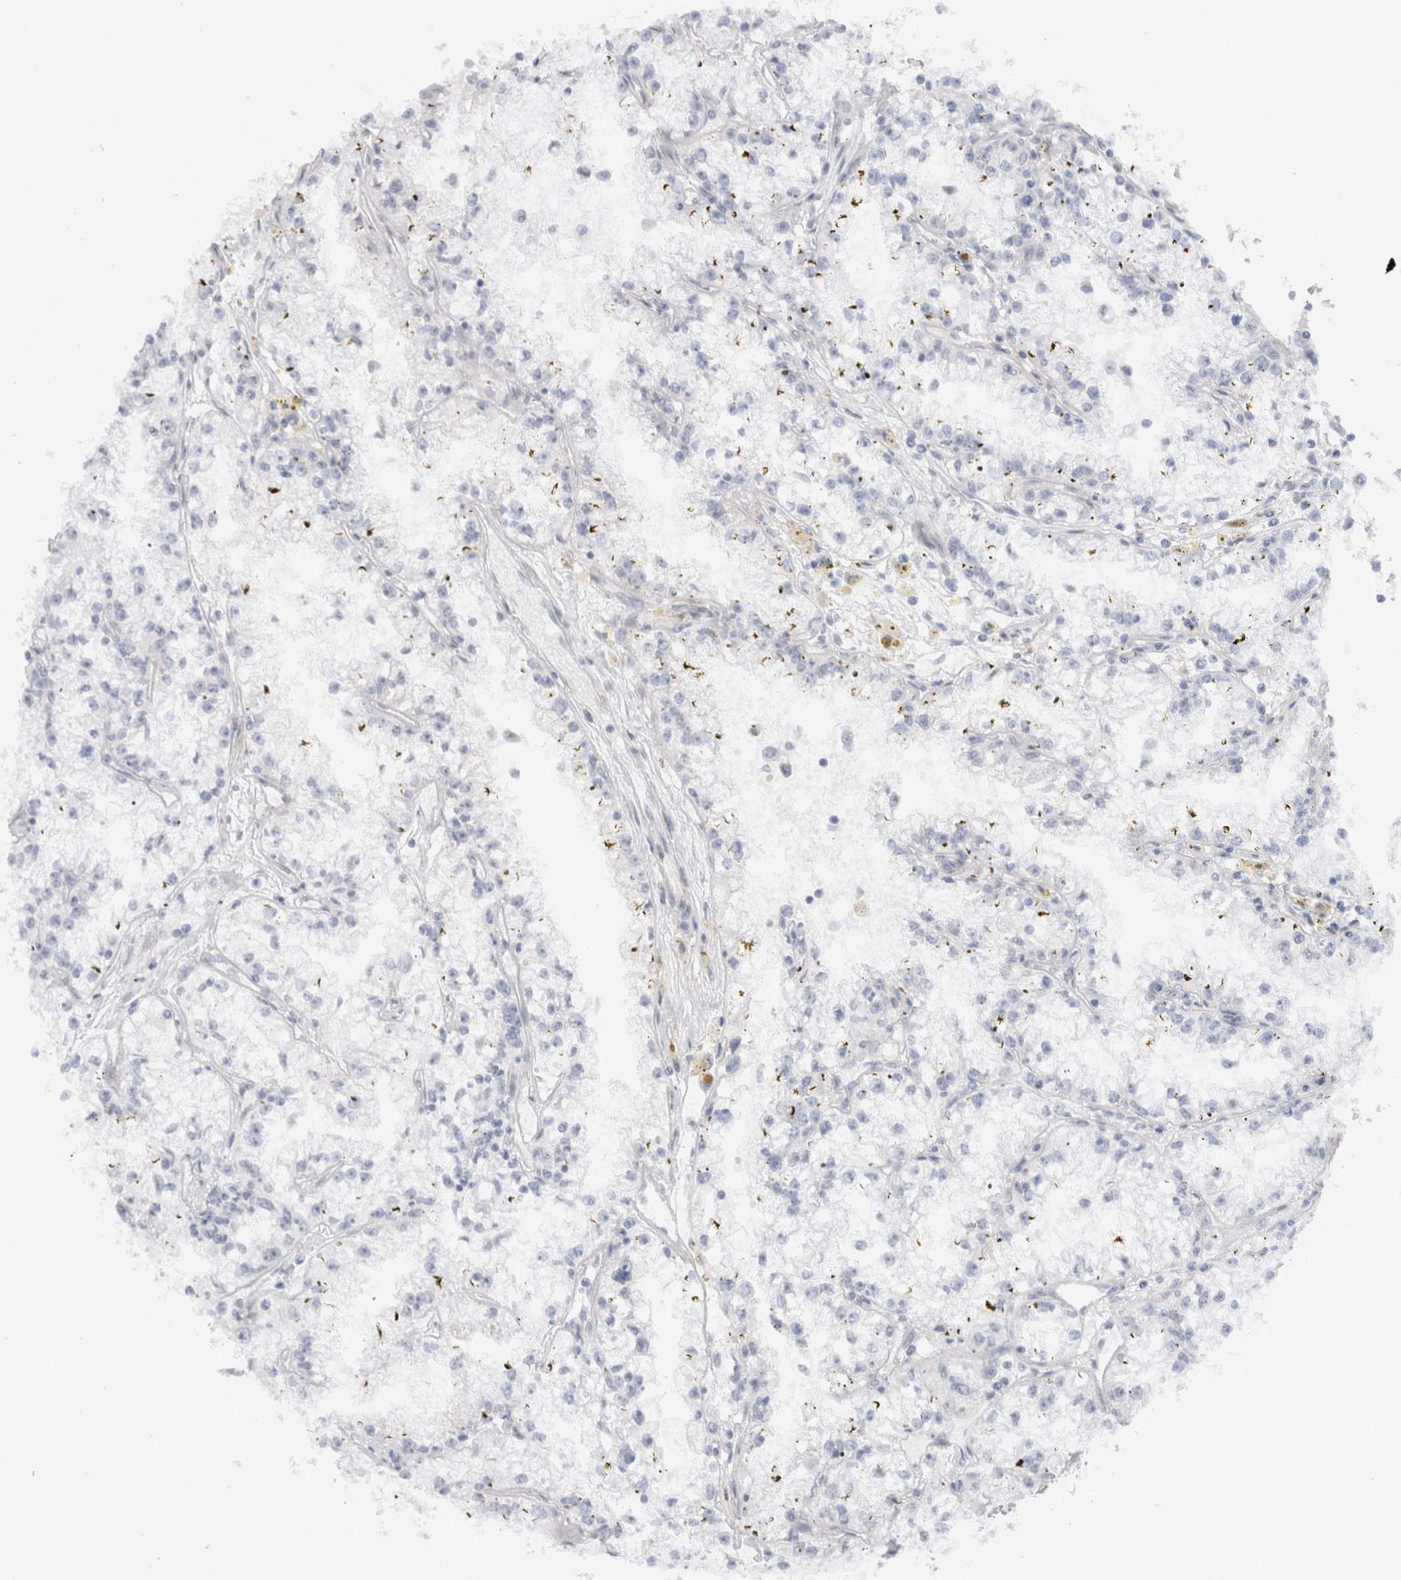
{"staining": {"intensity": "negative", "quantity": "none", "location": "none"}, "tissue": "renal cancer", "cell_type": "Tumor cells", "image_type": "cancer", "snomed": [{"axis": "morphology", "description": "Adenocarcinoma, NOS"}, {"axis": "topography", "description": "Kidney"}], "caption": "The immunohistochemistry micrograph has no significant staining in tumor cells of renal cancer (adenocarcinoma) tissue. (DAB immunohistochemistry (IHC) with hematoxylin counter stain).", "gene": "BICD2", "patient": {"sex": "male", "age": 56}}